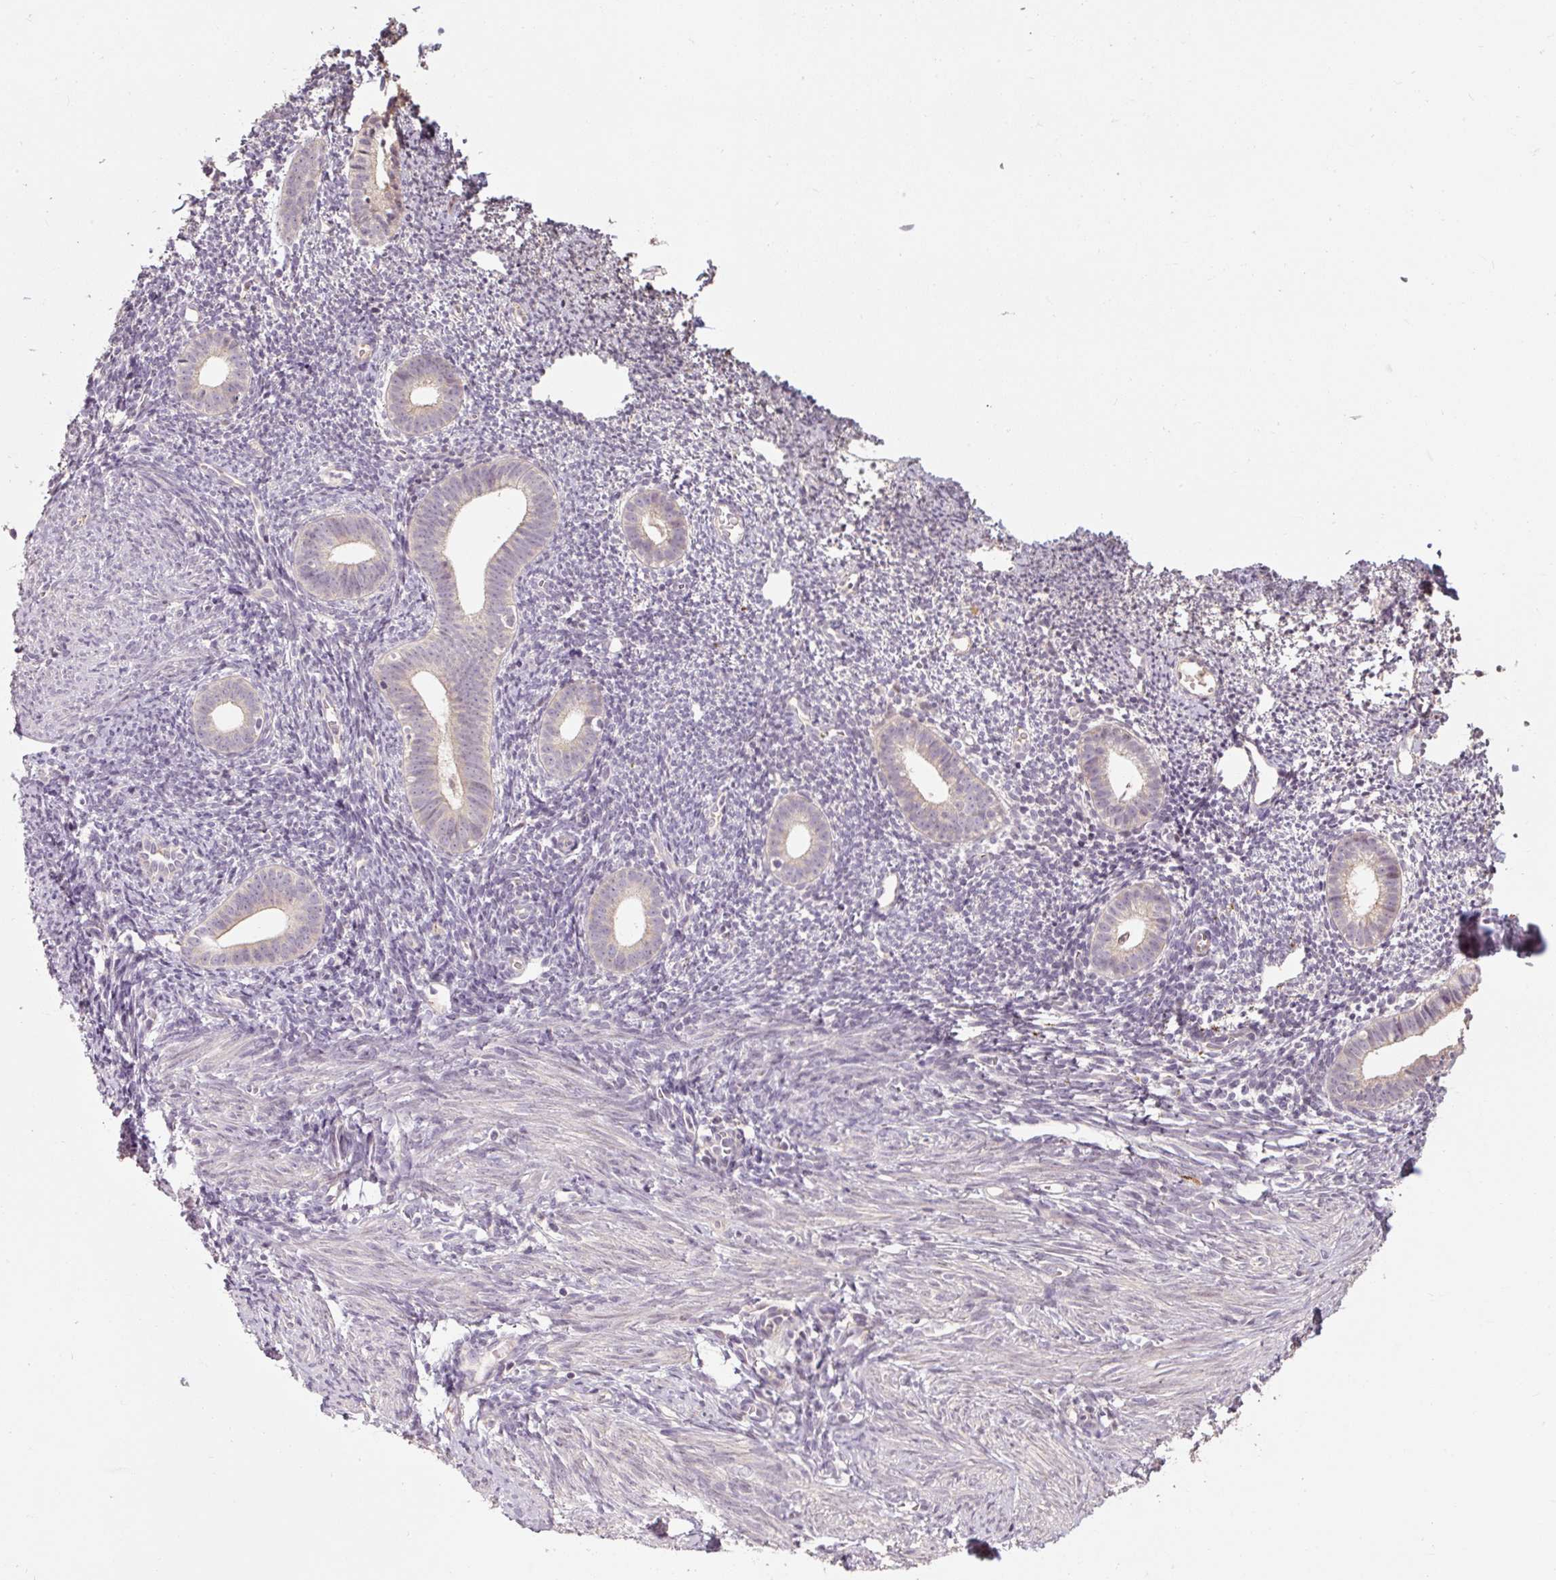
{"staining": {"intensity": "negative", "quantity": "none", "location": "none"}, "tissue": "endometrium", "cell_type": "Cells in endometrial stroma", "image_type": "normal", "snomed": [{"axis": "morphology", "description": "Normal tissue, NOS"}, {"axis": "topography", "description": "Endometrium"}], "caption": "This is a histopathology image of immunohistochemistry (IHC) staining of benign endometrium, which shows no staining in cells in endometrial stroma.", "gene": "CFAP65", "patient": {"sex": "female", "age": 39}}